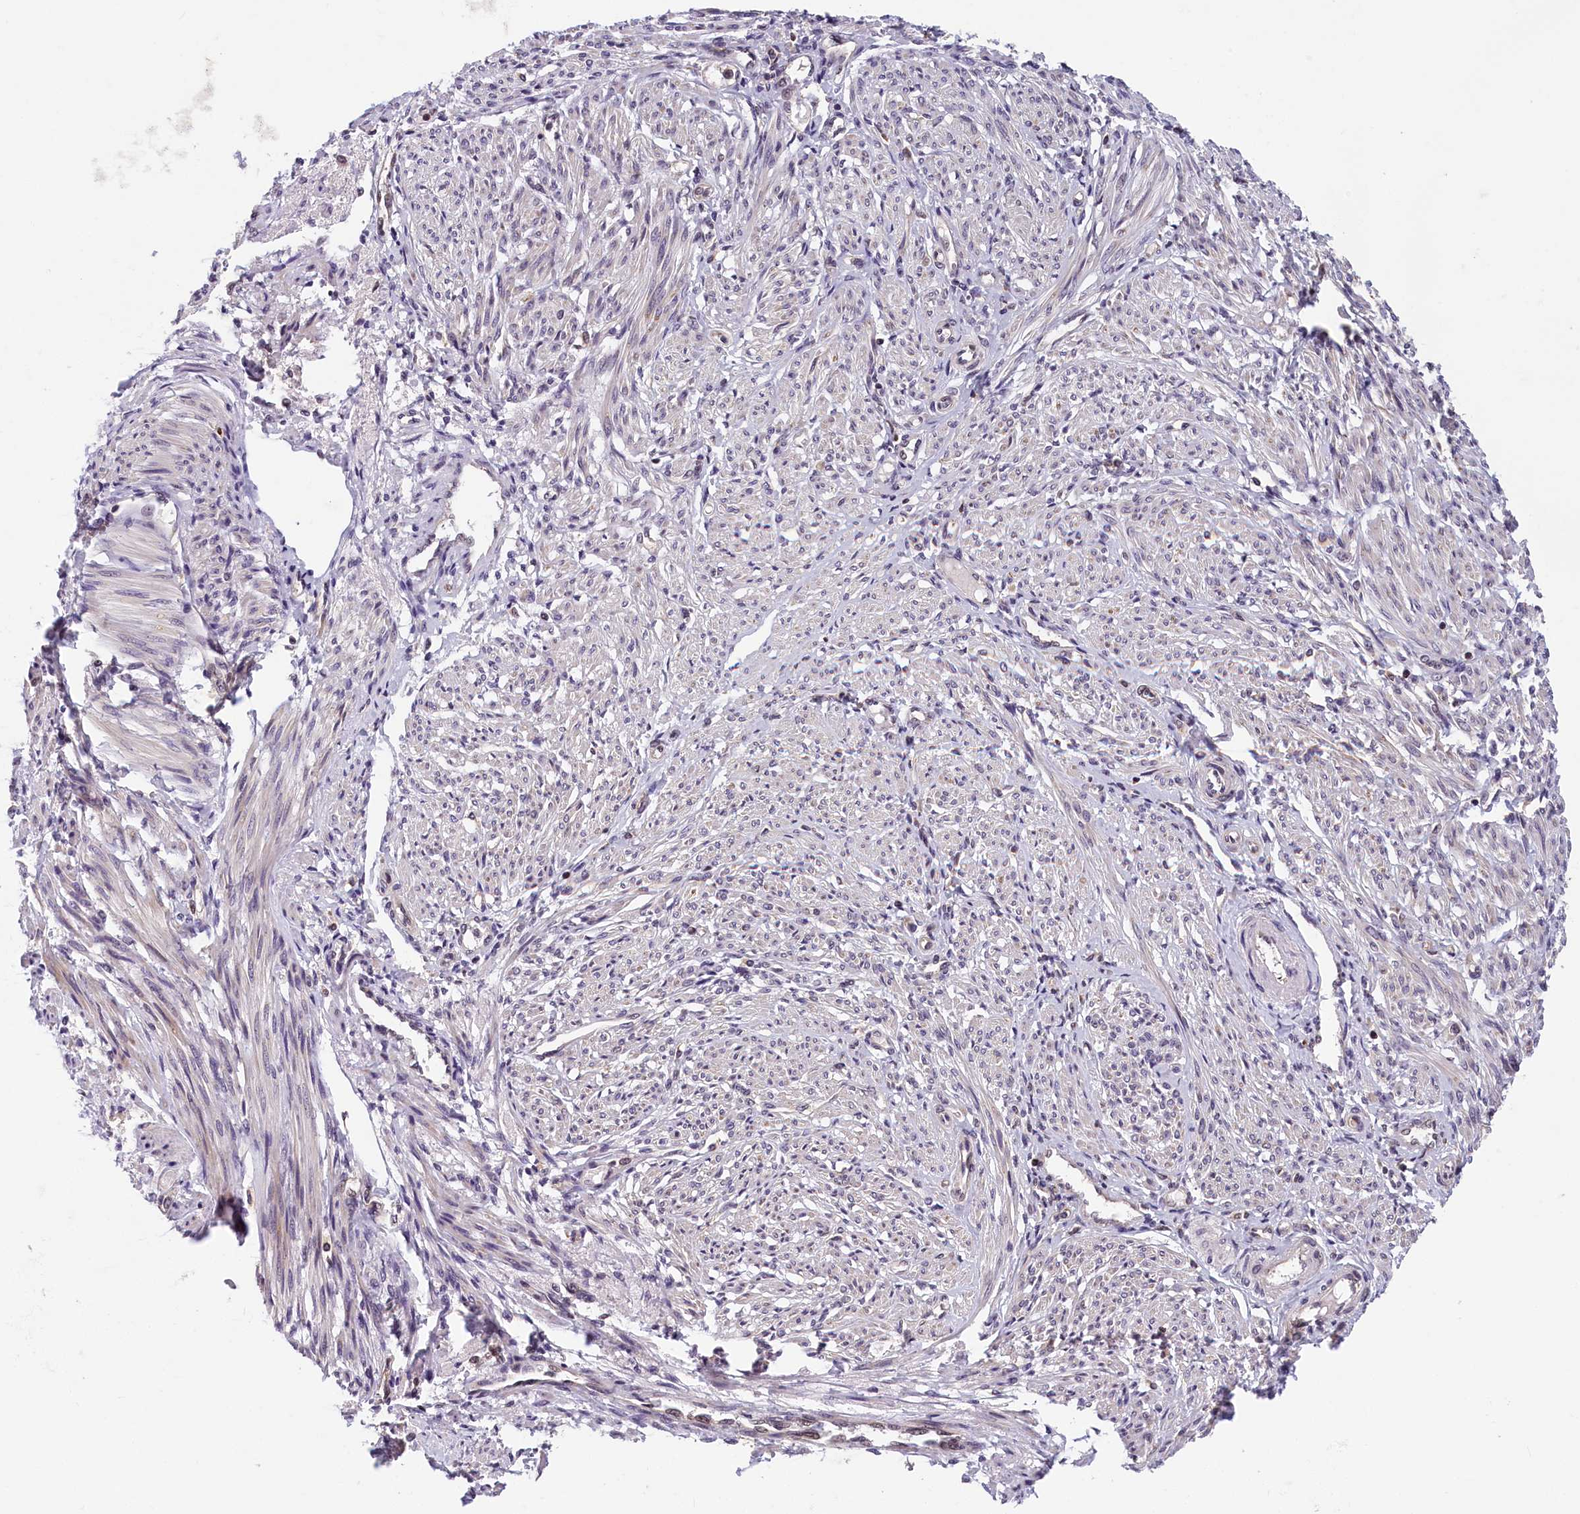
{"staining": {"intensity": "weak", "quantity": "25%-75%", "location": "nuclear"}, "tissue": "smooth muscle", "cell_type": "Smooth muscle cells", "image_type": "normal", "snomed": [{"axis": "morphology", "description": "Normal tissue, NOS"}, {"axis": "topography", "description": "Smooth muscle"}], "caption": "Benign smooth muscle was stained to show a protein in brown. There is low levels of weak nuclear staining in about 25%-75% of smooth muscle cells. (Stains: DAB (3,3'-diaminobenzidine) in brown, nuclei in blue, Microscopy: brightfield microscopy at high magnification).", "gene": "KCNK6", "patient": {"sex": "female", "age": 39}}